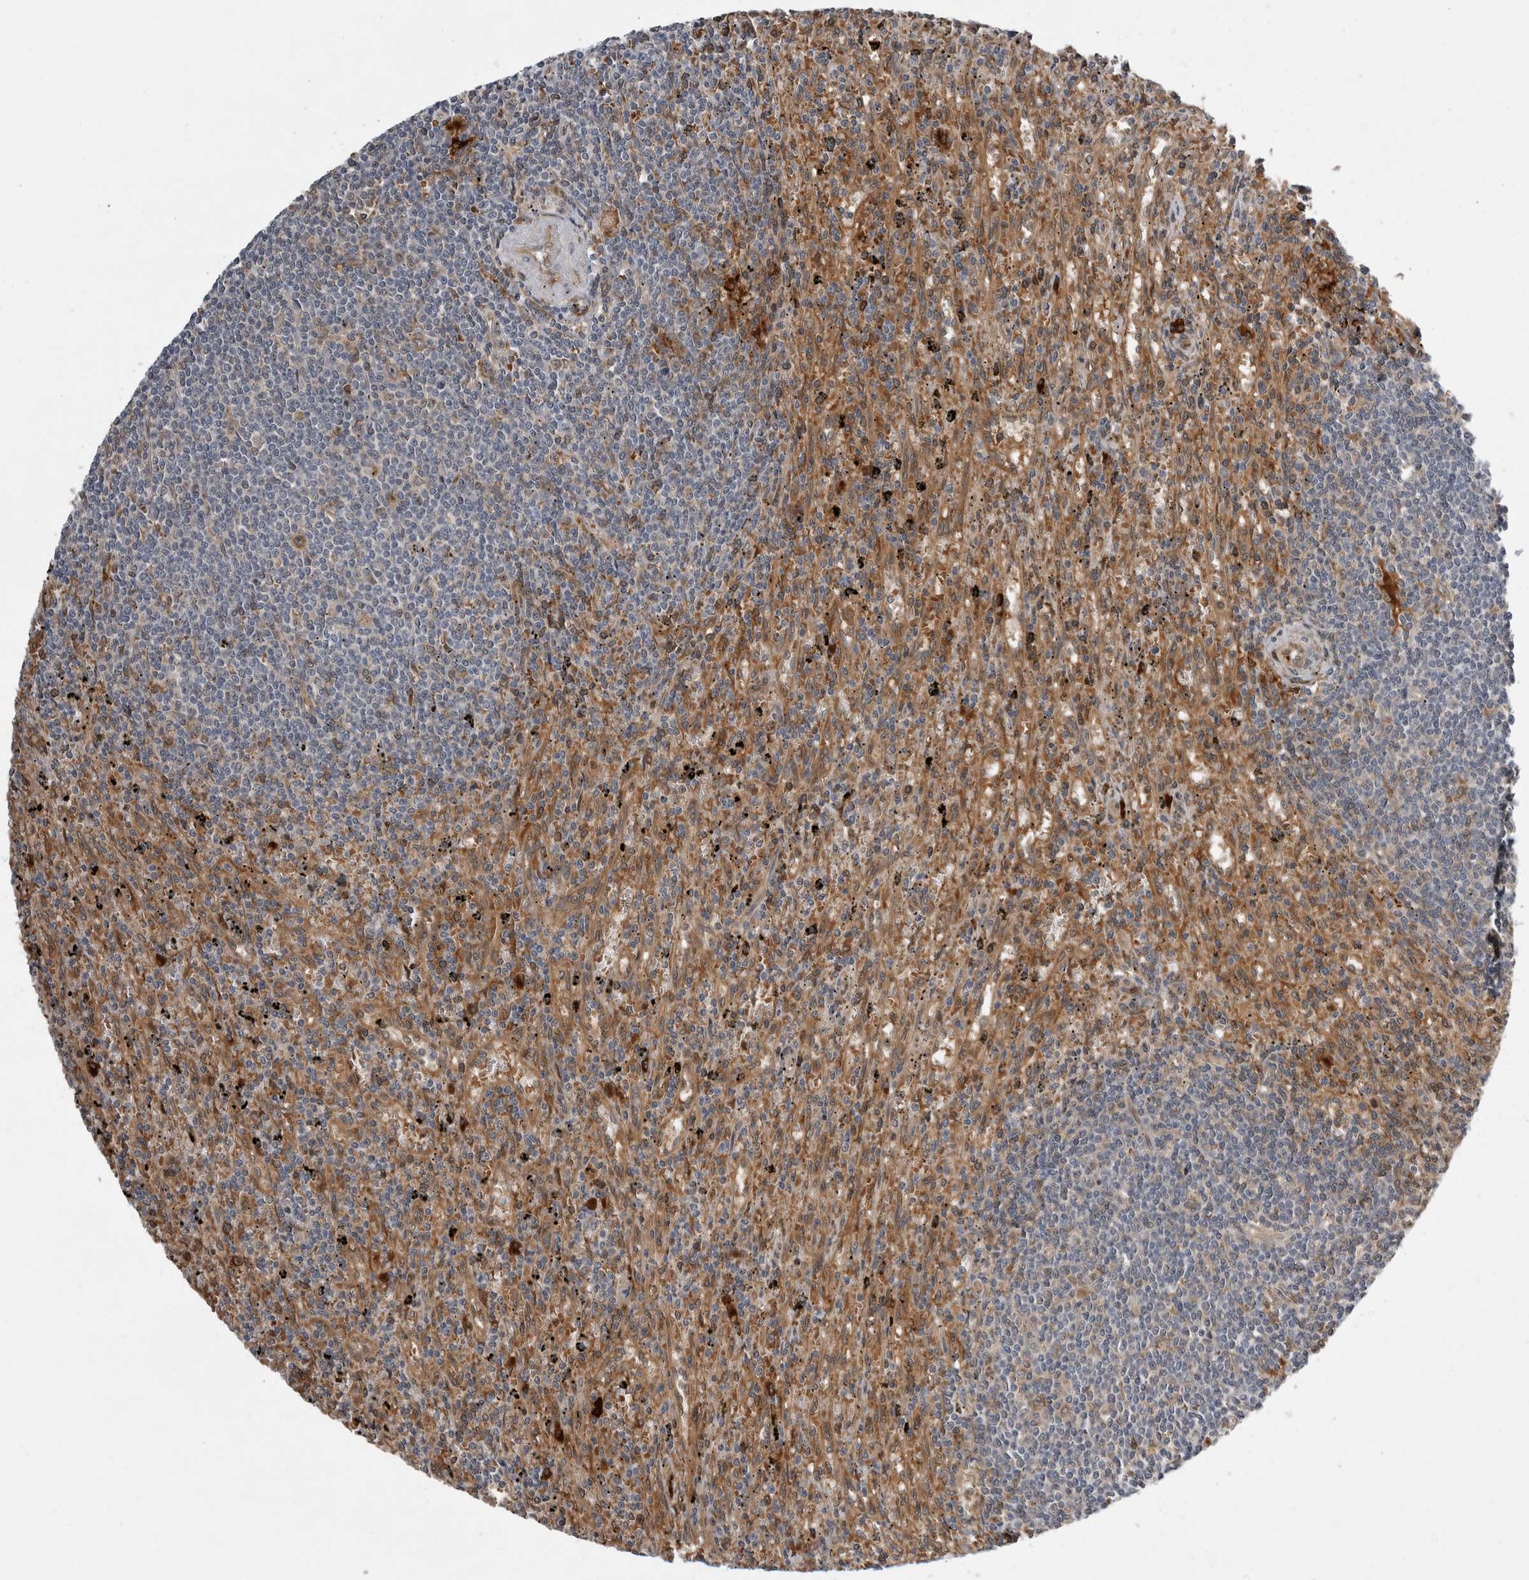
{"staining": {"intensity": "negative", "quantity": "none", "location": "none"}, "tissue": "lymphoma", "cell_type": "Tumor cells", "image_type": "cancer", "snomed": [{"axis": "morphology", "description": "Malignant lymphoma, non-Hodgkin's type, Low grade"}, {"axis": "topography", "description": "Spleen"}], "caption": "This is an immunohistochemistry photomicrograph of malignant lymphoma, non-Hodgkin's type (low-grade). There is no positivity in tumor cells.", "gene": "APOL2", "patient": {"sex": "male", "age": 76}}